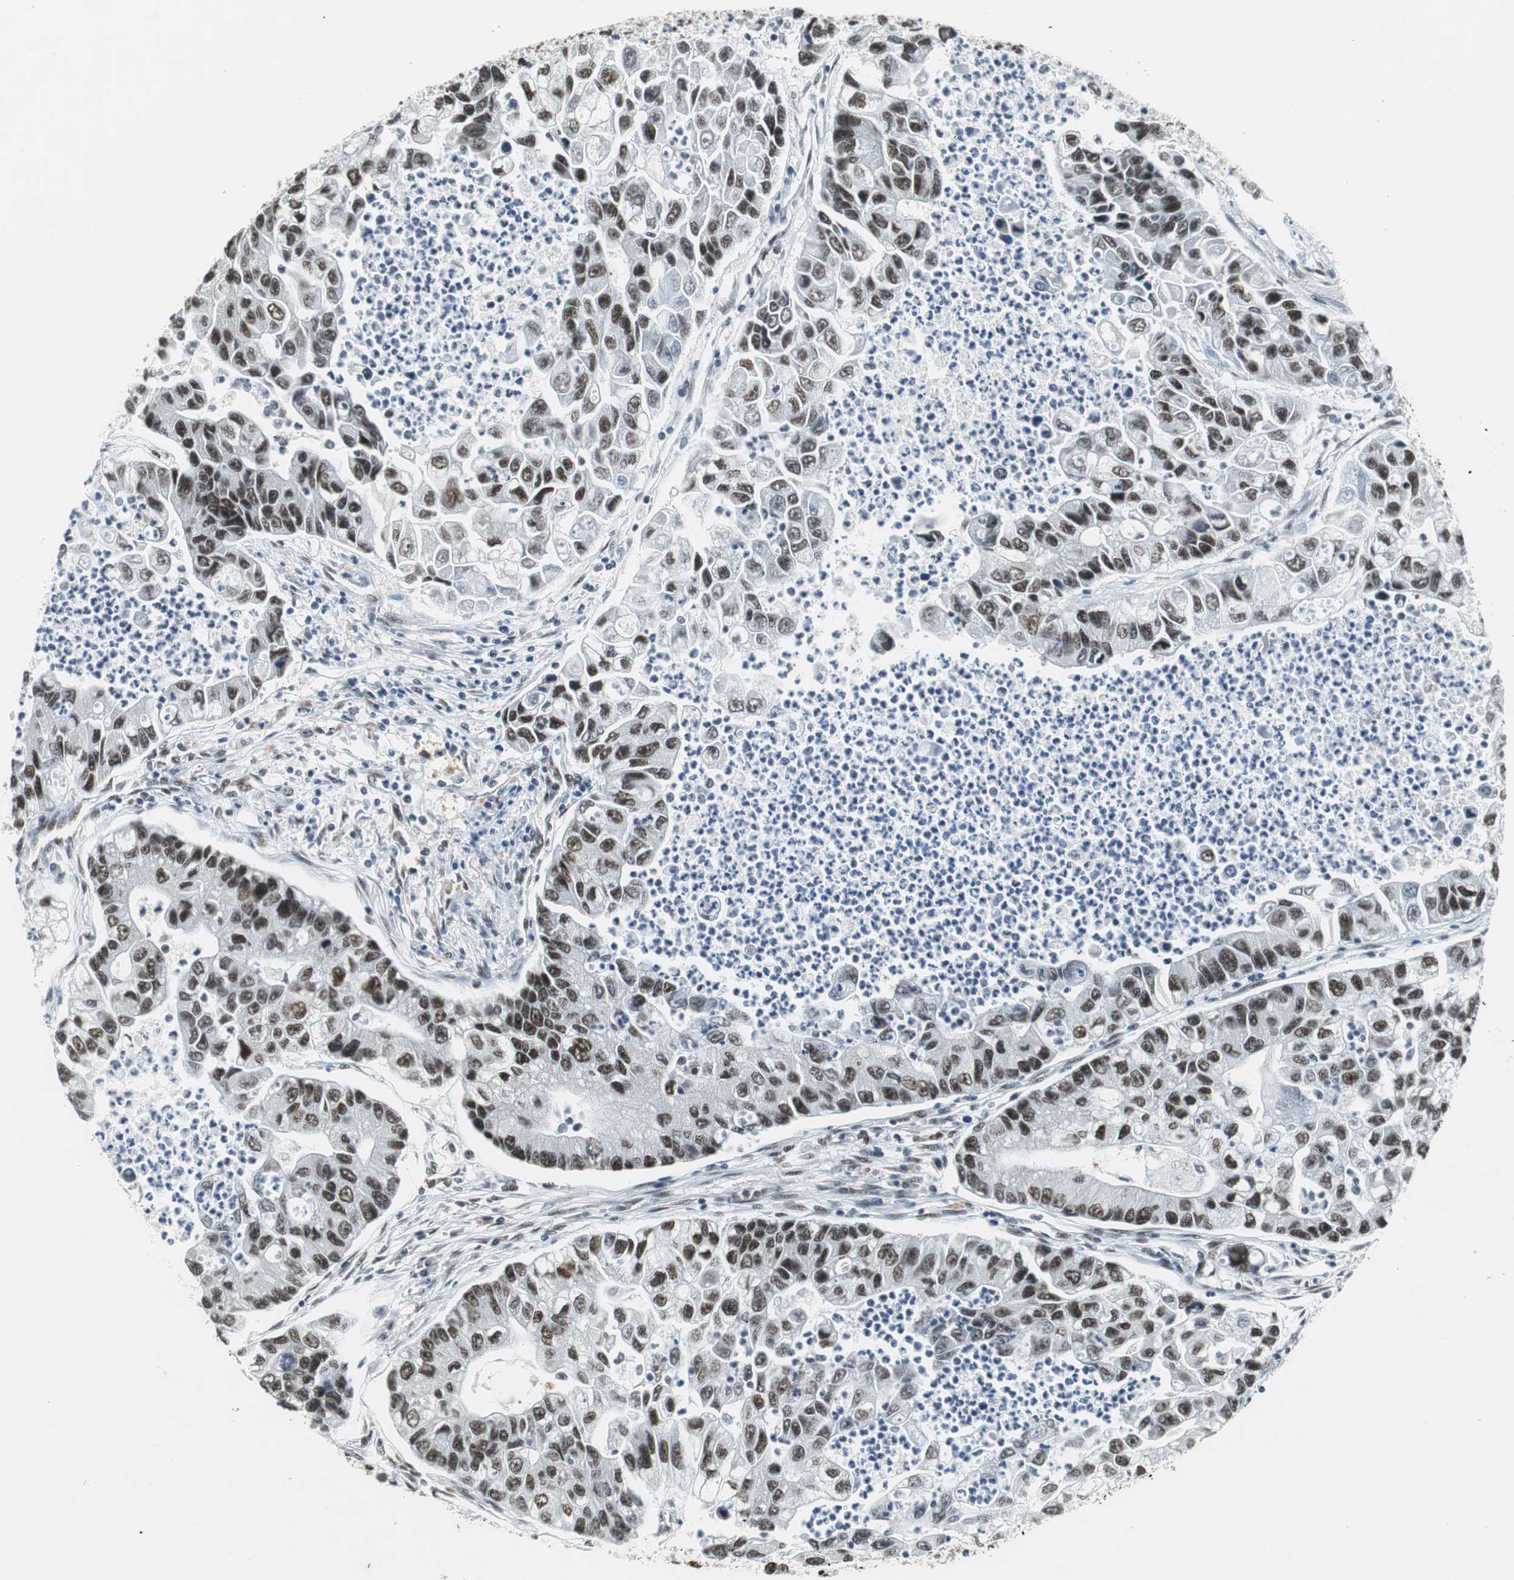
{"staining": {"intensity": "strong", "quantity": ">75%", "location": "nuclear"}, "tissue": "lung cancer", "cell_type": "Tumor cells", "image_type": "cancer", "snomed": [{"axis": "morphology", "description": "Adenocarcinoma, NOS"}, {"axis": "topography", "description": "Lung"}], "caption": "Tumor cells display high levels of strong nuclear expression in about >75% of cells in lung cancer (adenocarcinoma).", "gene": "PRKDC", "patient": {"sex": "female", "age": 51}}